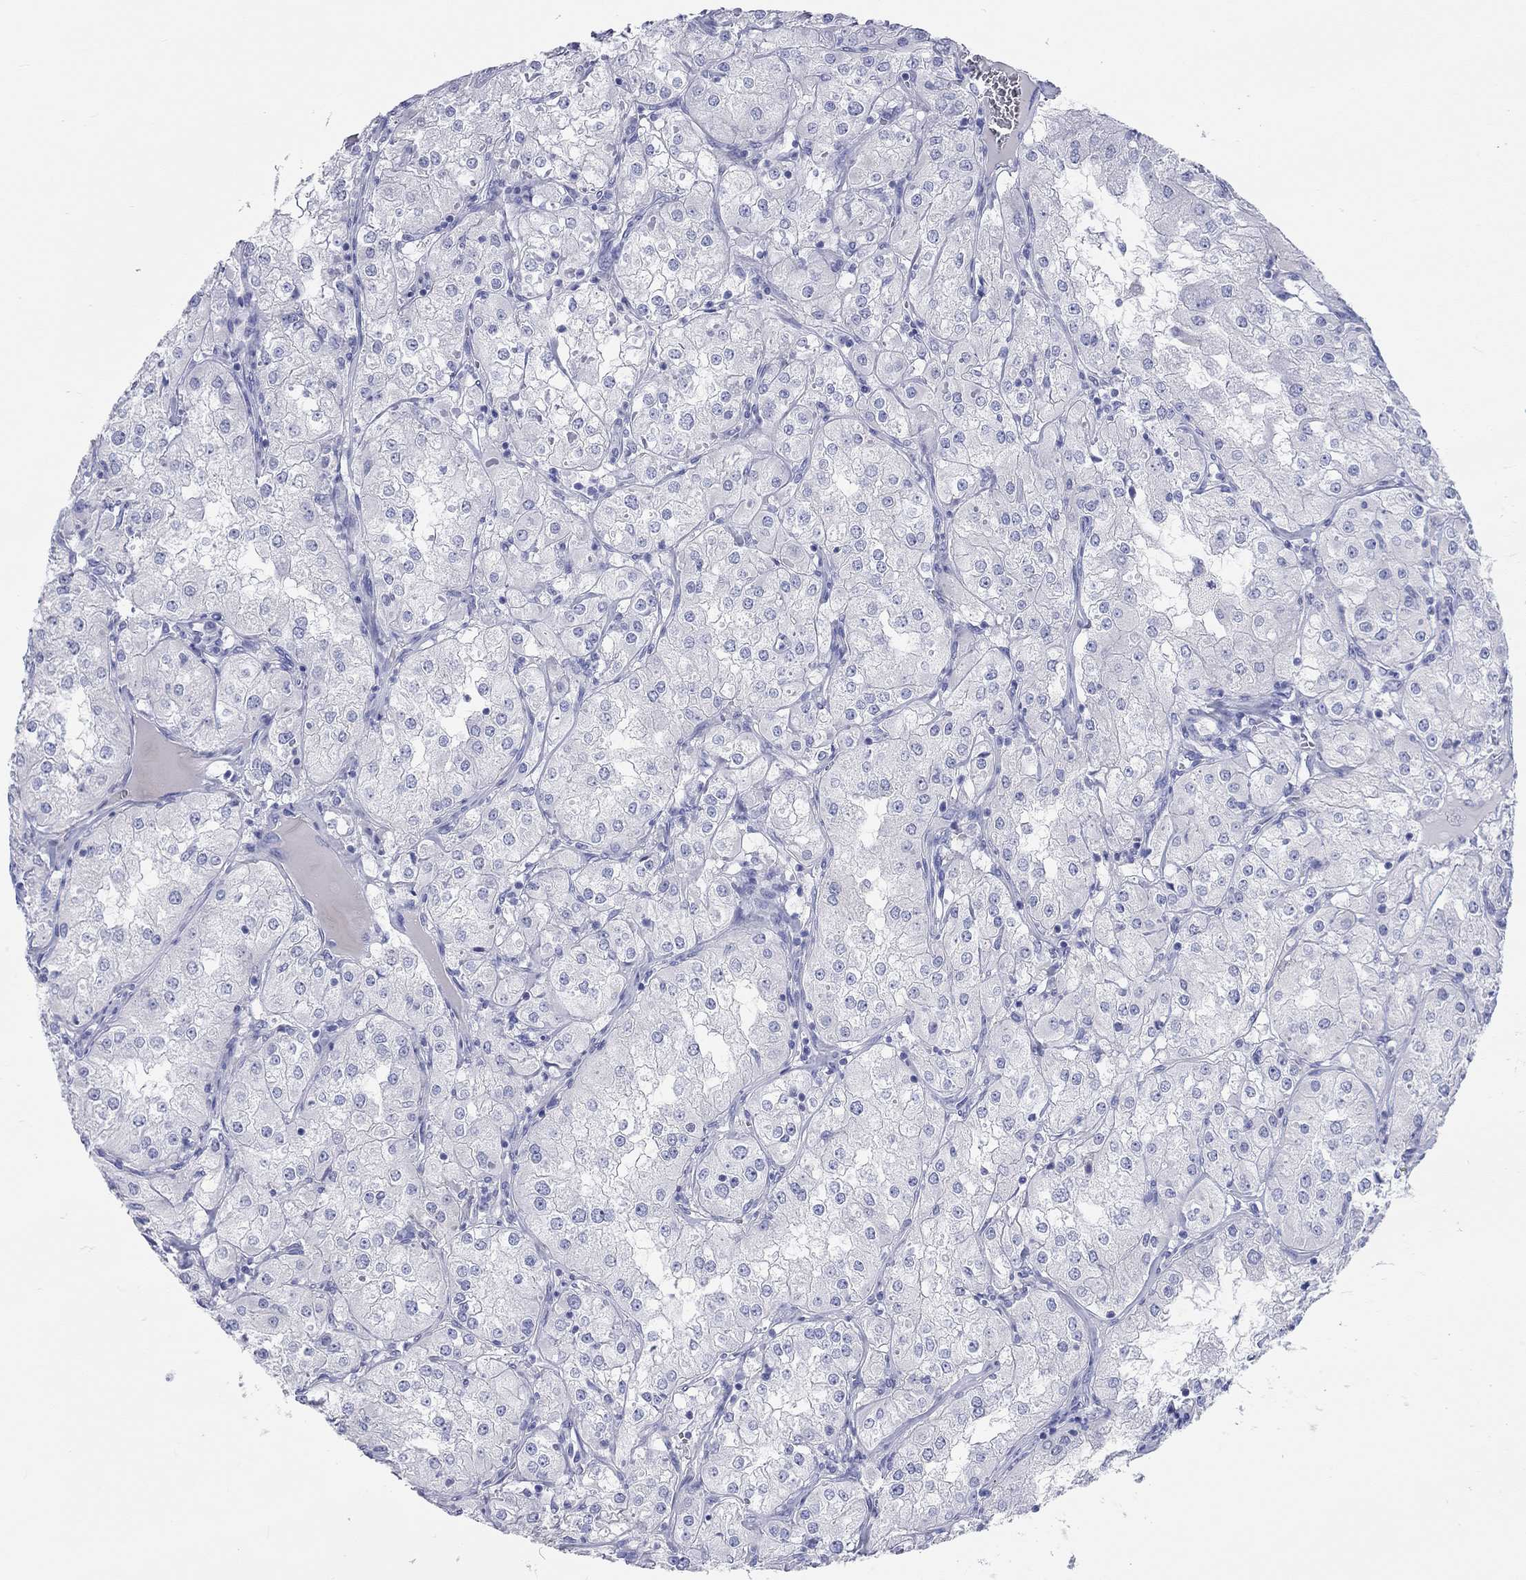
{"staining": {"intensity": "negative", "quantity": "none", "location": "none"}, "tissue": "renal cancer", "cell_type": "Tumor cells", "image_type": "cancer", "snomed": [{"axis": "morphology", "description": "Adenocarcinoma, NOS"}, {"axis": "topography", "description": "Kidney"}], "caption": "A high-resolution photomicrograph shows immunohistochemistry staining of renal cancer (adenocarcinoma), which reveals no significant expression in tumor cells.", "gene": "SPATA9", "patient": {"sex": "male", "age": 77}}